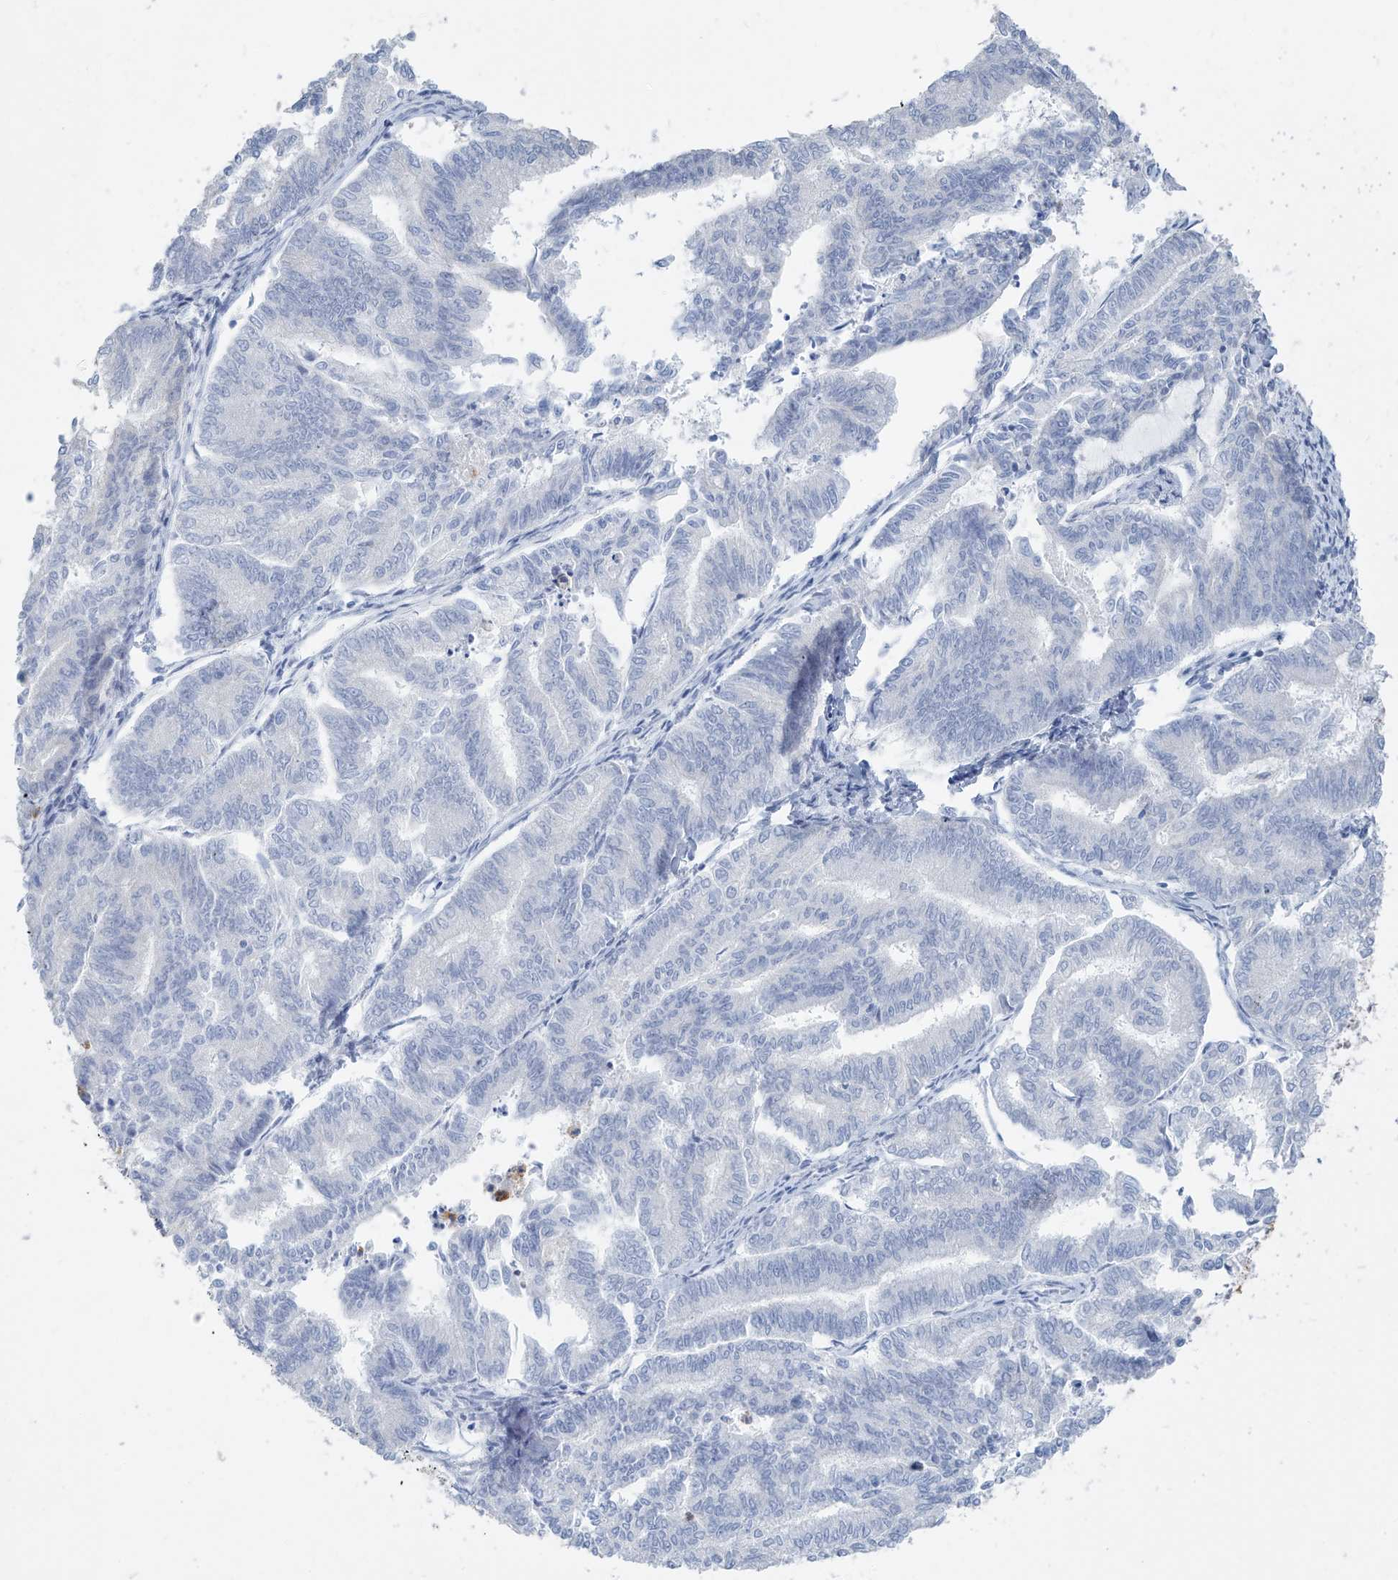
{"staining": {"intensity": "negative", "quantity": "none", "location": "none"}, "tissue": "endometrial cancer", "cell_type": "Tumor cells", "image_type": "cancer", "snomed": [{"axis": "morphology", "description": "Adenocarcinoma, NOS"}, {"axis": "topography", "description": "Endometrium"}], "caption": "IHC of endometrial cancer (adenocarcinoma) displays no positivity in tumor cells.", "gene": "PAFAH1B3", "patient": {"sex": "female", "age": 79}}